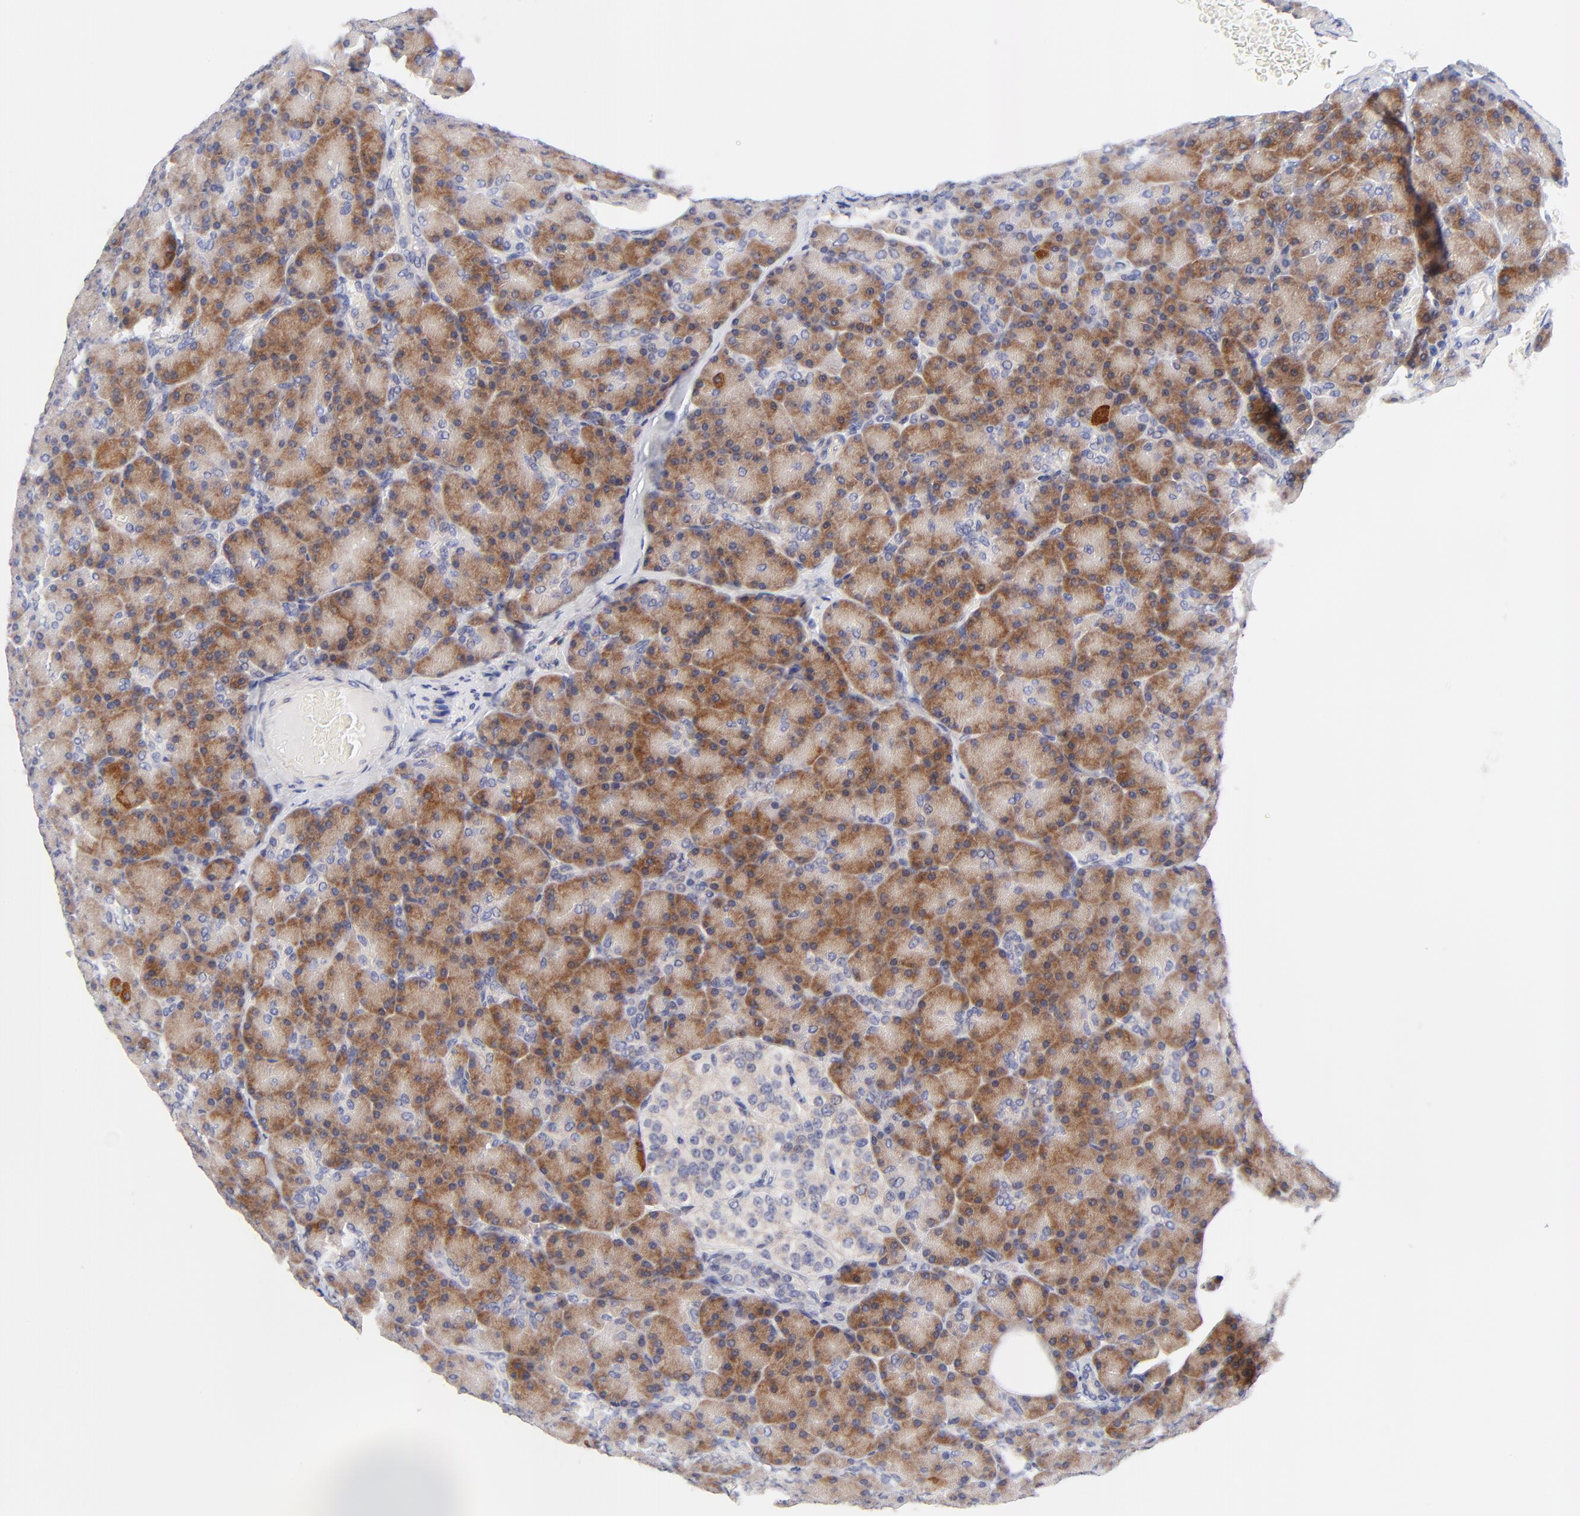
{"staining": {"intensity": "strong", "quantity": "<25%", "location": "cytoplasmic/membranous"}, "tissue": "pancreas", "cell_type": "Exocrine glandular cells", "image_type": "normal", "snomed": [{"axis": "morphology", "description": "Normal tissue, NOS"}, {"axis": "topography", "description": "Pancreas"}], "caption": "Immunohistochemistry (IHC) of benign pancreas shows medium levels of strong cytoplasmic/membranous staining in about <25% of exocrine glandular cells. Immunohistochemistry (IHC) stains the protein of interest in brown and the nuclei are stained blue.", "gene": "AFF2", "patient": {"sex": "female", "age": 43}}